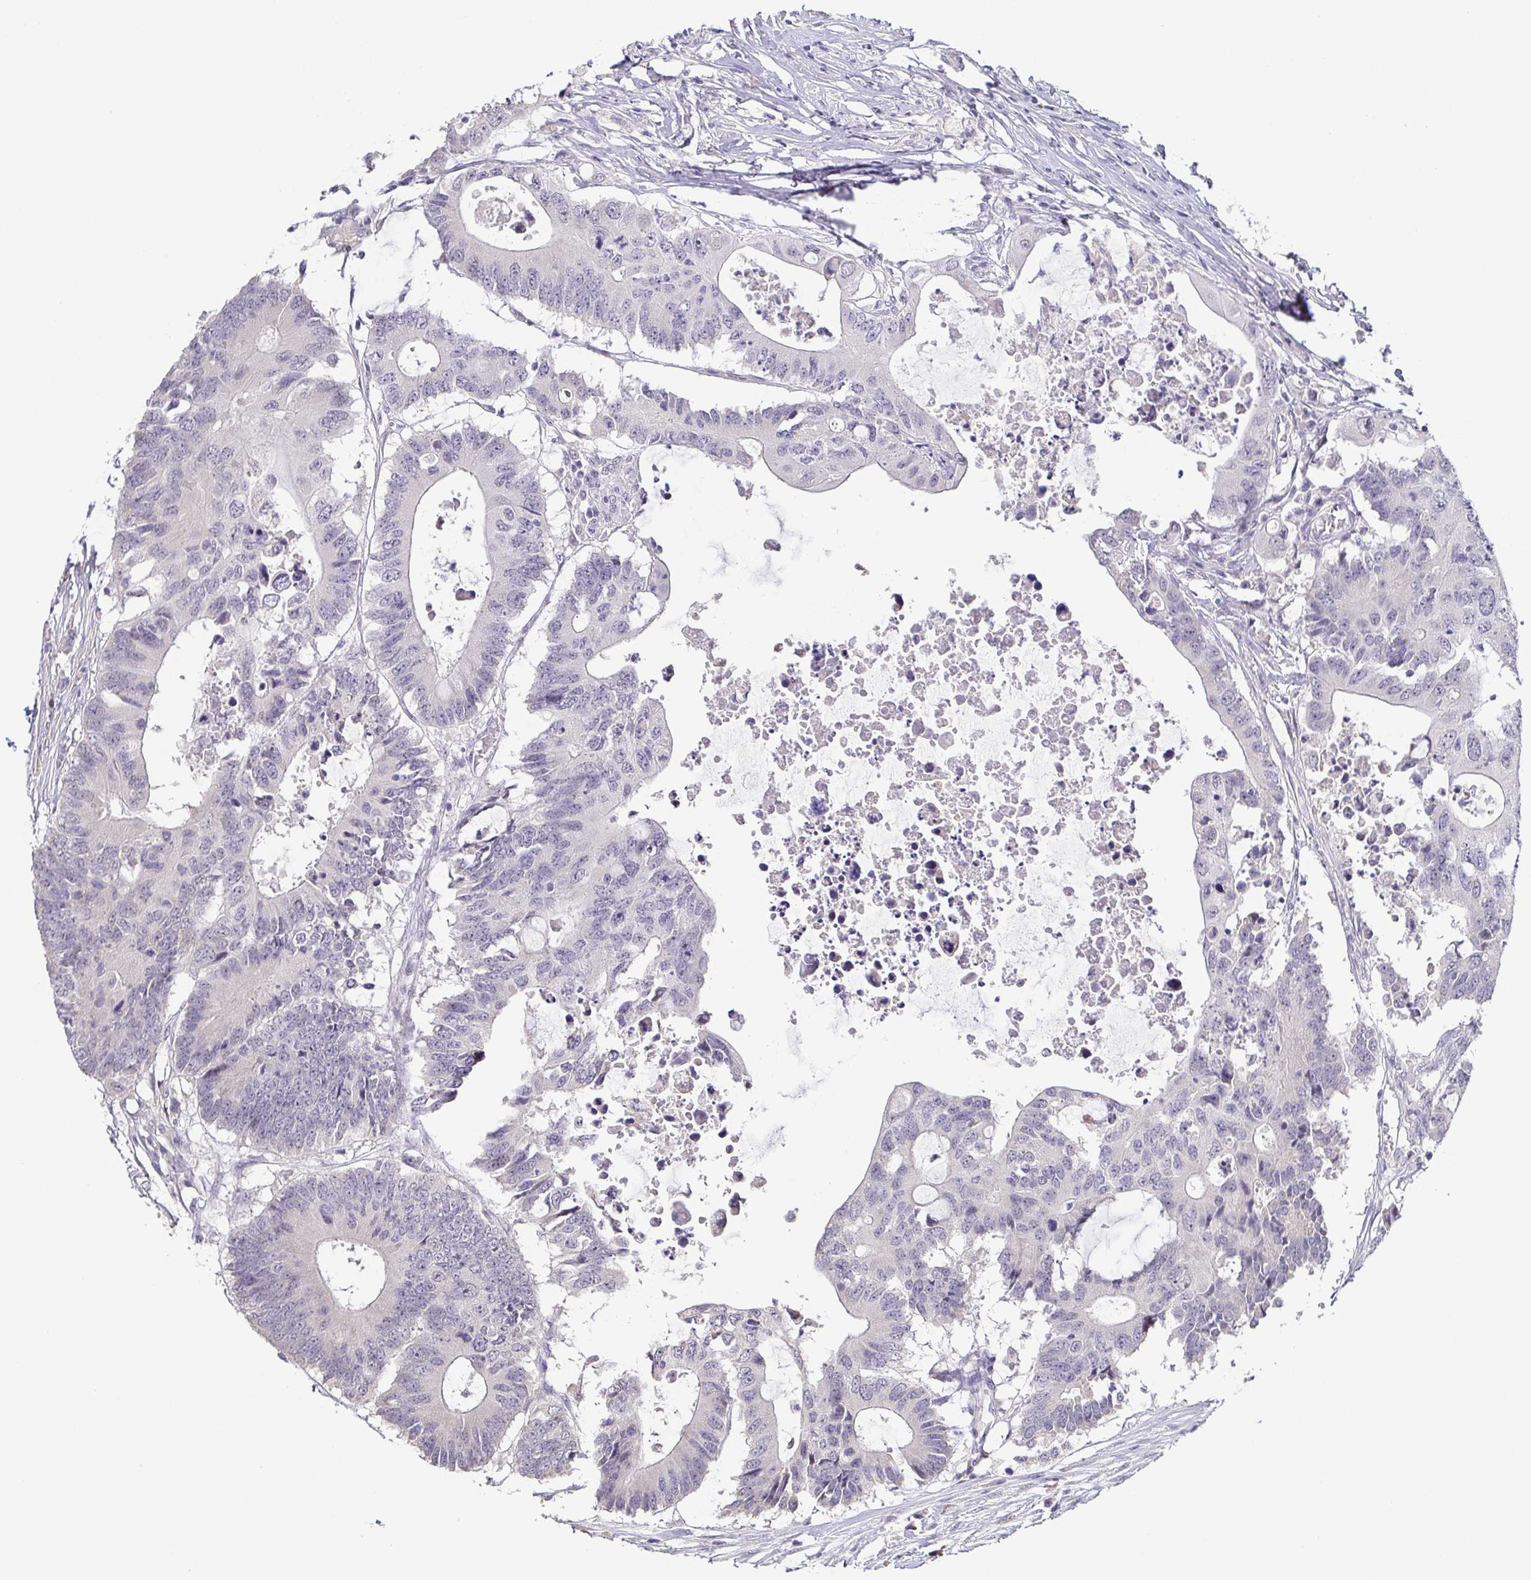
{"staining": {"intensity": "negative", "quantity": "none", "location": "none"}, "tissue": "colorectal cancer", "cell_type": "Tumor cells", "image_type": "cancer", "snomed": [{"axis": "morphology", "description": "Adenocarcinoma, NOS"}, {"axis": "topography", "description": "Colon"}], "caption": "Immunohistochemistry of human colorectal cancer demonstrates no positivity in tumor cells.", "gene": "NEFH", "patient": {"sex": "male", "age": 71}}